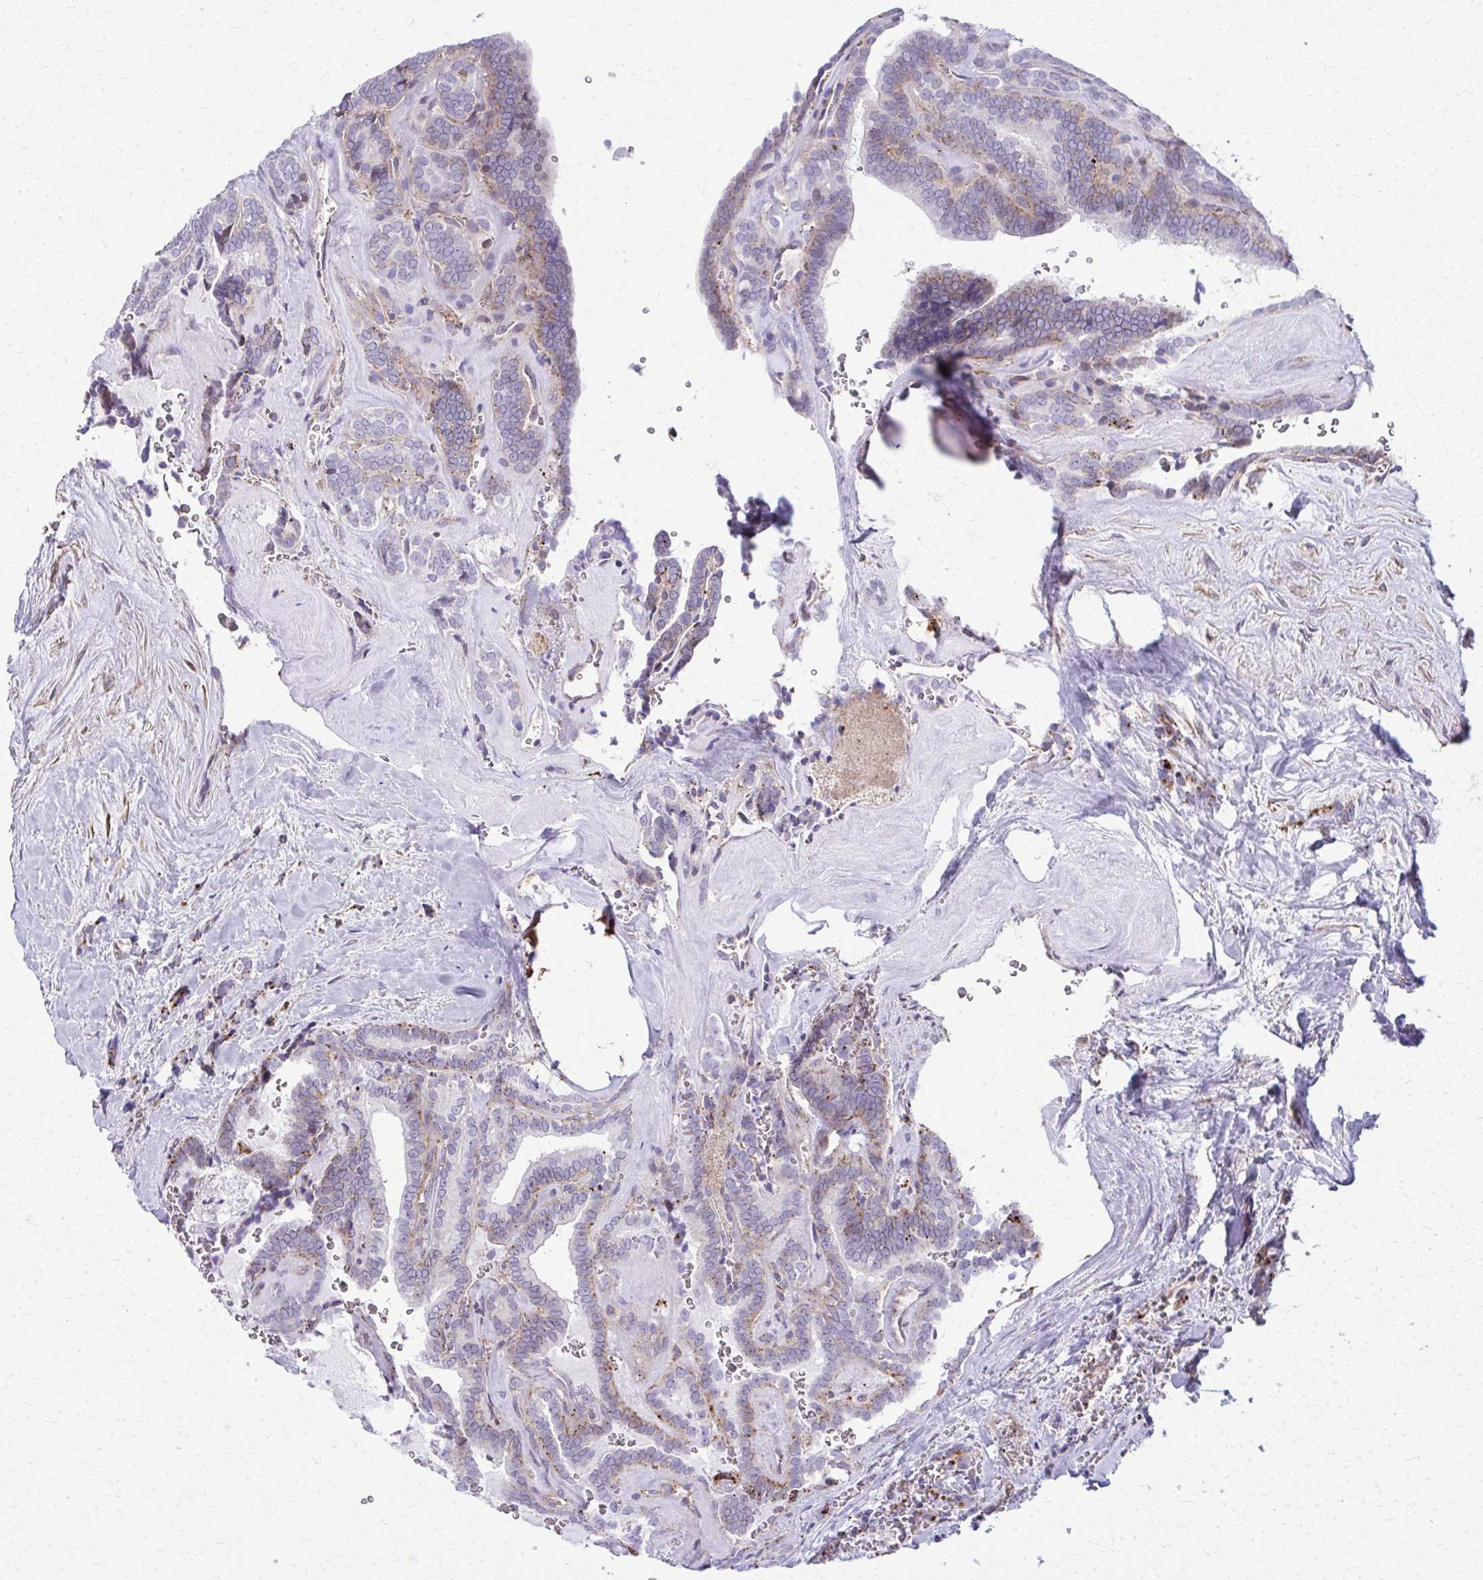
{"staining": {"intensity": "moderate", "quantity": "25%-75%", "location": "cytoplasmic/membranous,nuclear"}, "tissue": "thyroid cancer", "cell_type": "Tumor cells", "image_type": "cancer", "snomed": [{"axis": "morphology", "description": "Papillary adenocarcinoma, NOS"}, {"axis": "topography", "description": "Thyroid gland"}], "caption": "Immunohistochemistry image of human thyroid cancer (papillary adenocarcinoma) stained for a protein (brown), which reveals medium levels of moderate cytoplasmic/membranous and nuclear expression in approximately 25%-75% of tumor cells.", "gene": "LRRC4B", "patient": {"sex": "female", "age": 21}}